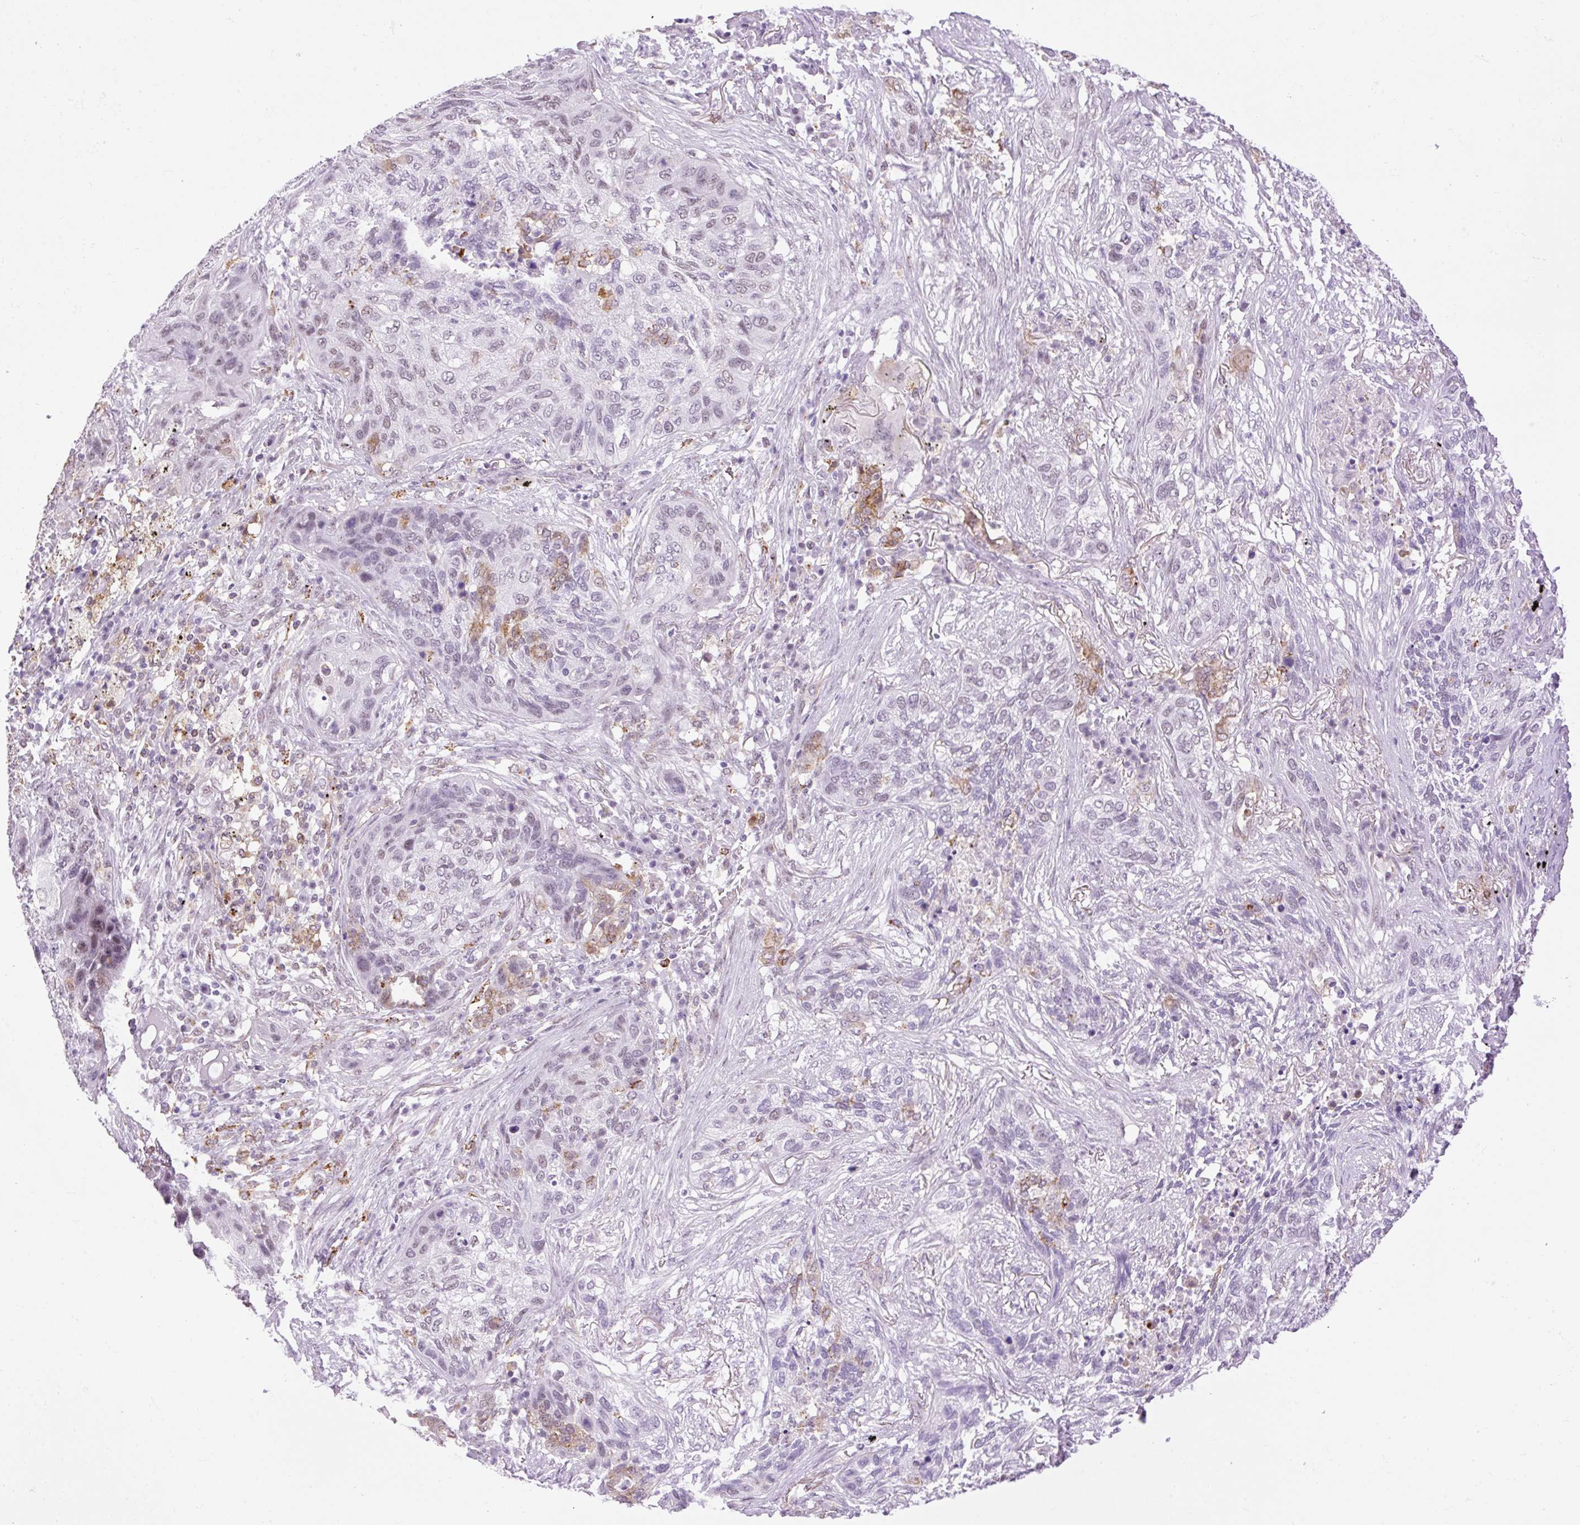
{"staining": {"intensity": "weak", "quantity": "25%-75%", "location": "nuclear"}, "tissue": "lung cancer", "cell_type": "Tumor cells", "image_type": "cancer", "snomed": [{"axis": "morphology", "description": "Squamous cell carcinoma, NOS"}, {"axis": "topography", "description": "Lung"}], "caption": "A low amount of weak nuclear staining is identified in approximately 25%-75% of tumor cells in lung cancer (squamous cell carcinoma) tissue. (DAB IHC, brown staining for protein, blue staining for nuclei).", "gene": "PALM3", "patient": {"sex": "female", "age": 63}}